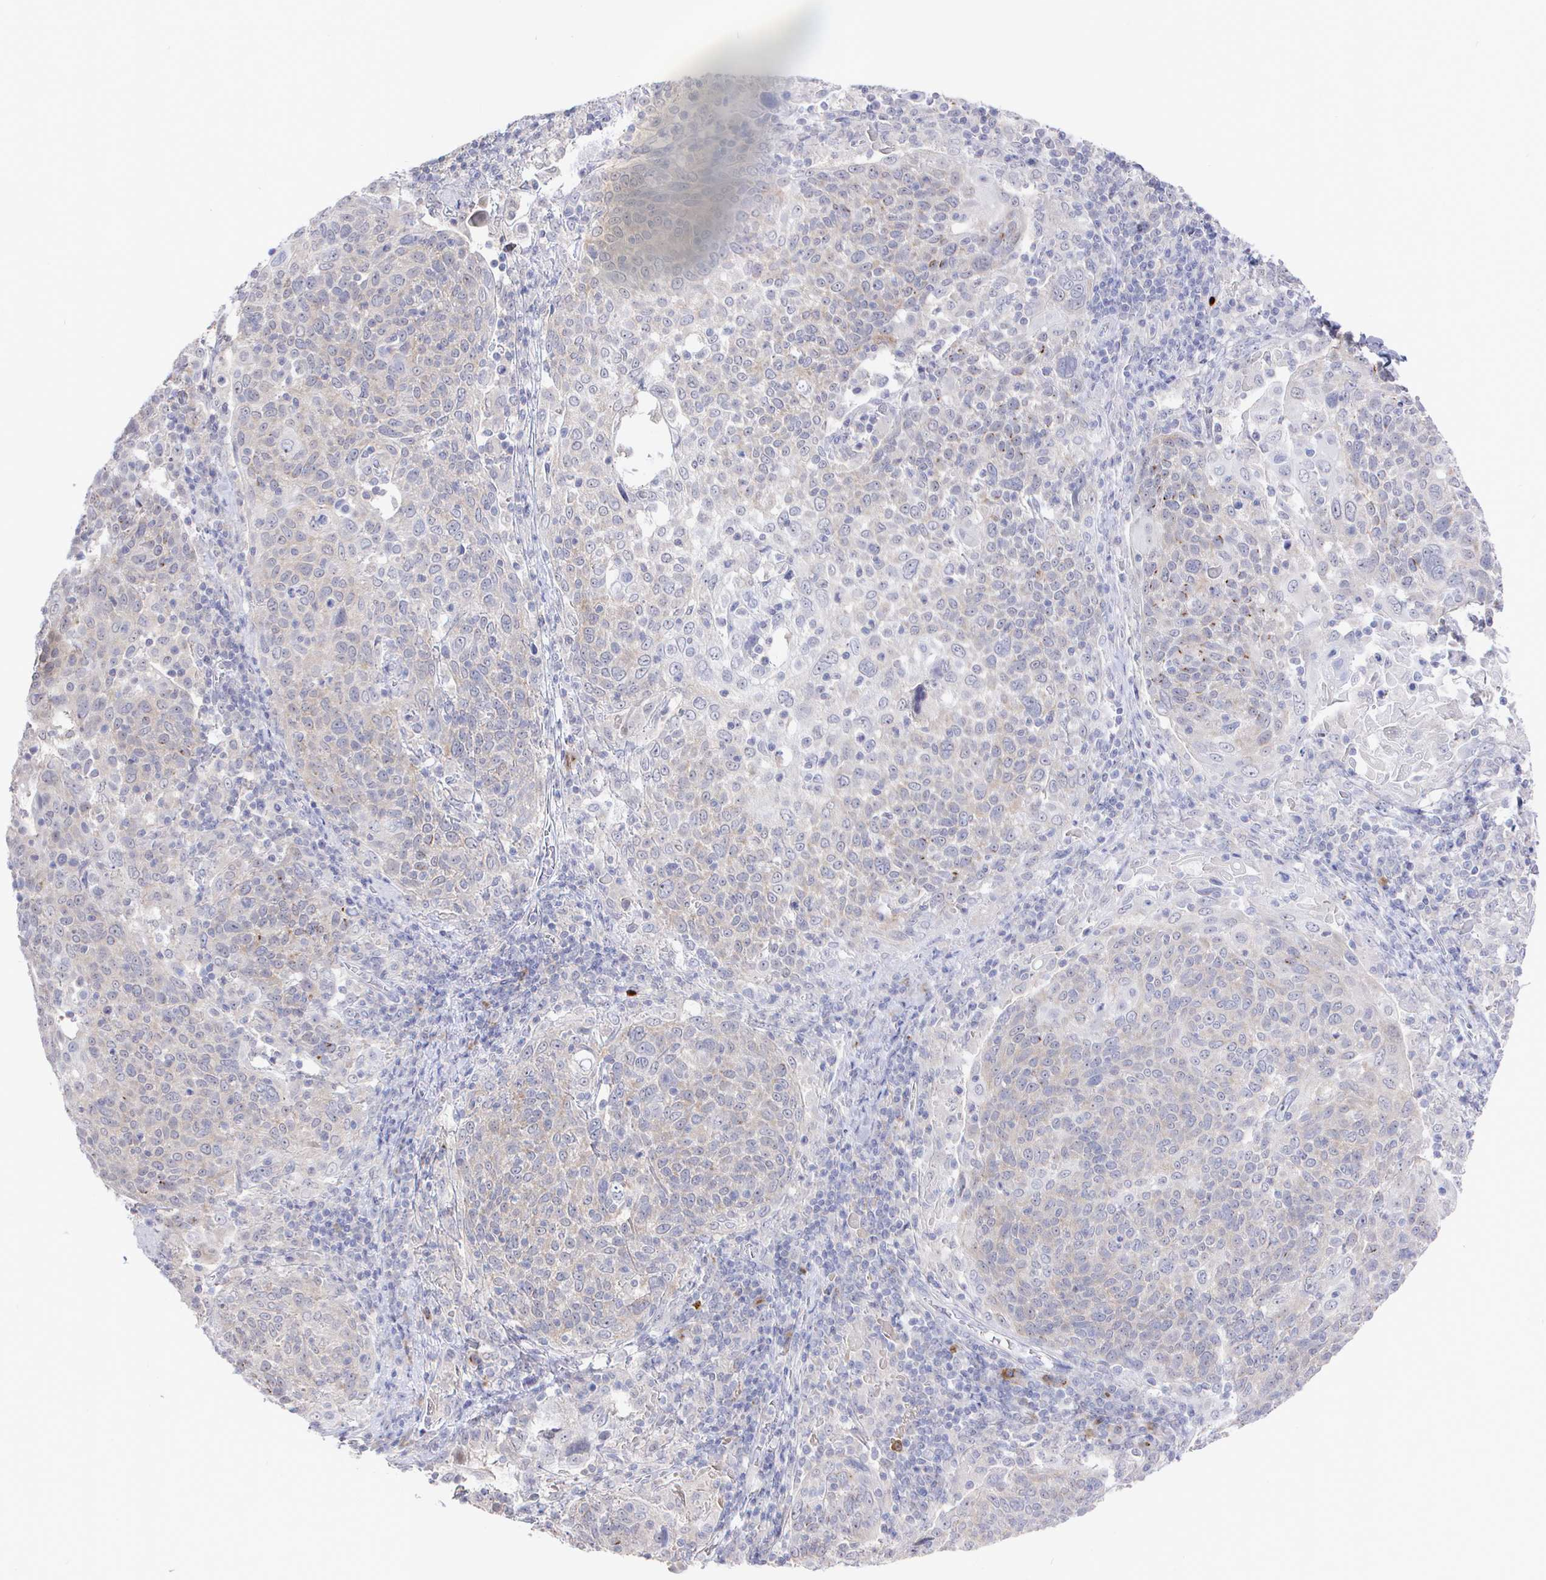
{"staining": {"intensity": "negative", "quantity": "none", "location": "none"}, "tissue": "cervical cancer", "cell_type": "Tumor cells", "image_type": "cancer", "snomed": [{"axis": "morphology", "description": "Squamous cell carcinoma, NOS"}, {"axis": "topography", "description": "Cervix"}], "caption": "A histopathology image of cervical cancer stained for a protein exhibits no brown staining in tumor cells. (DAB (3,3'-diaminobenzidine) immunohistochemistry visualized using brightfield microscopy, high magnification).", "gene": "LRRC23", "patient": {"sex": "female", "age": 61}}